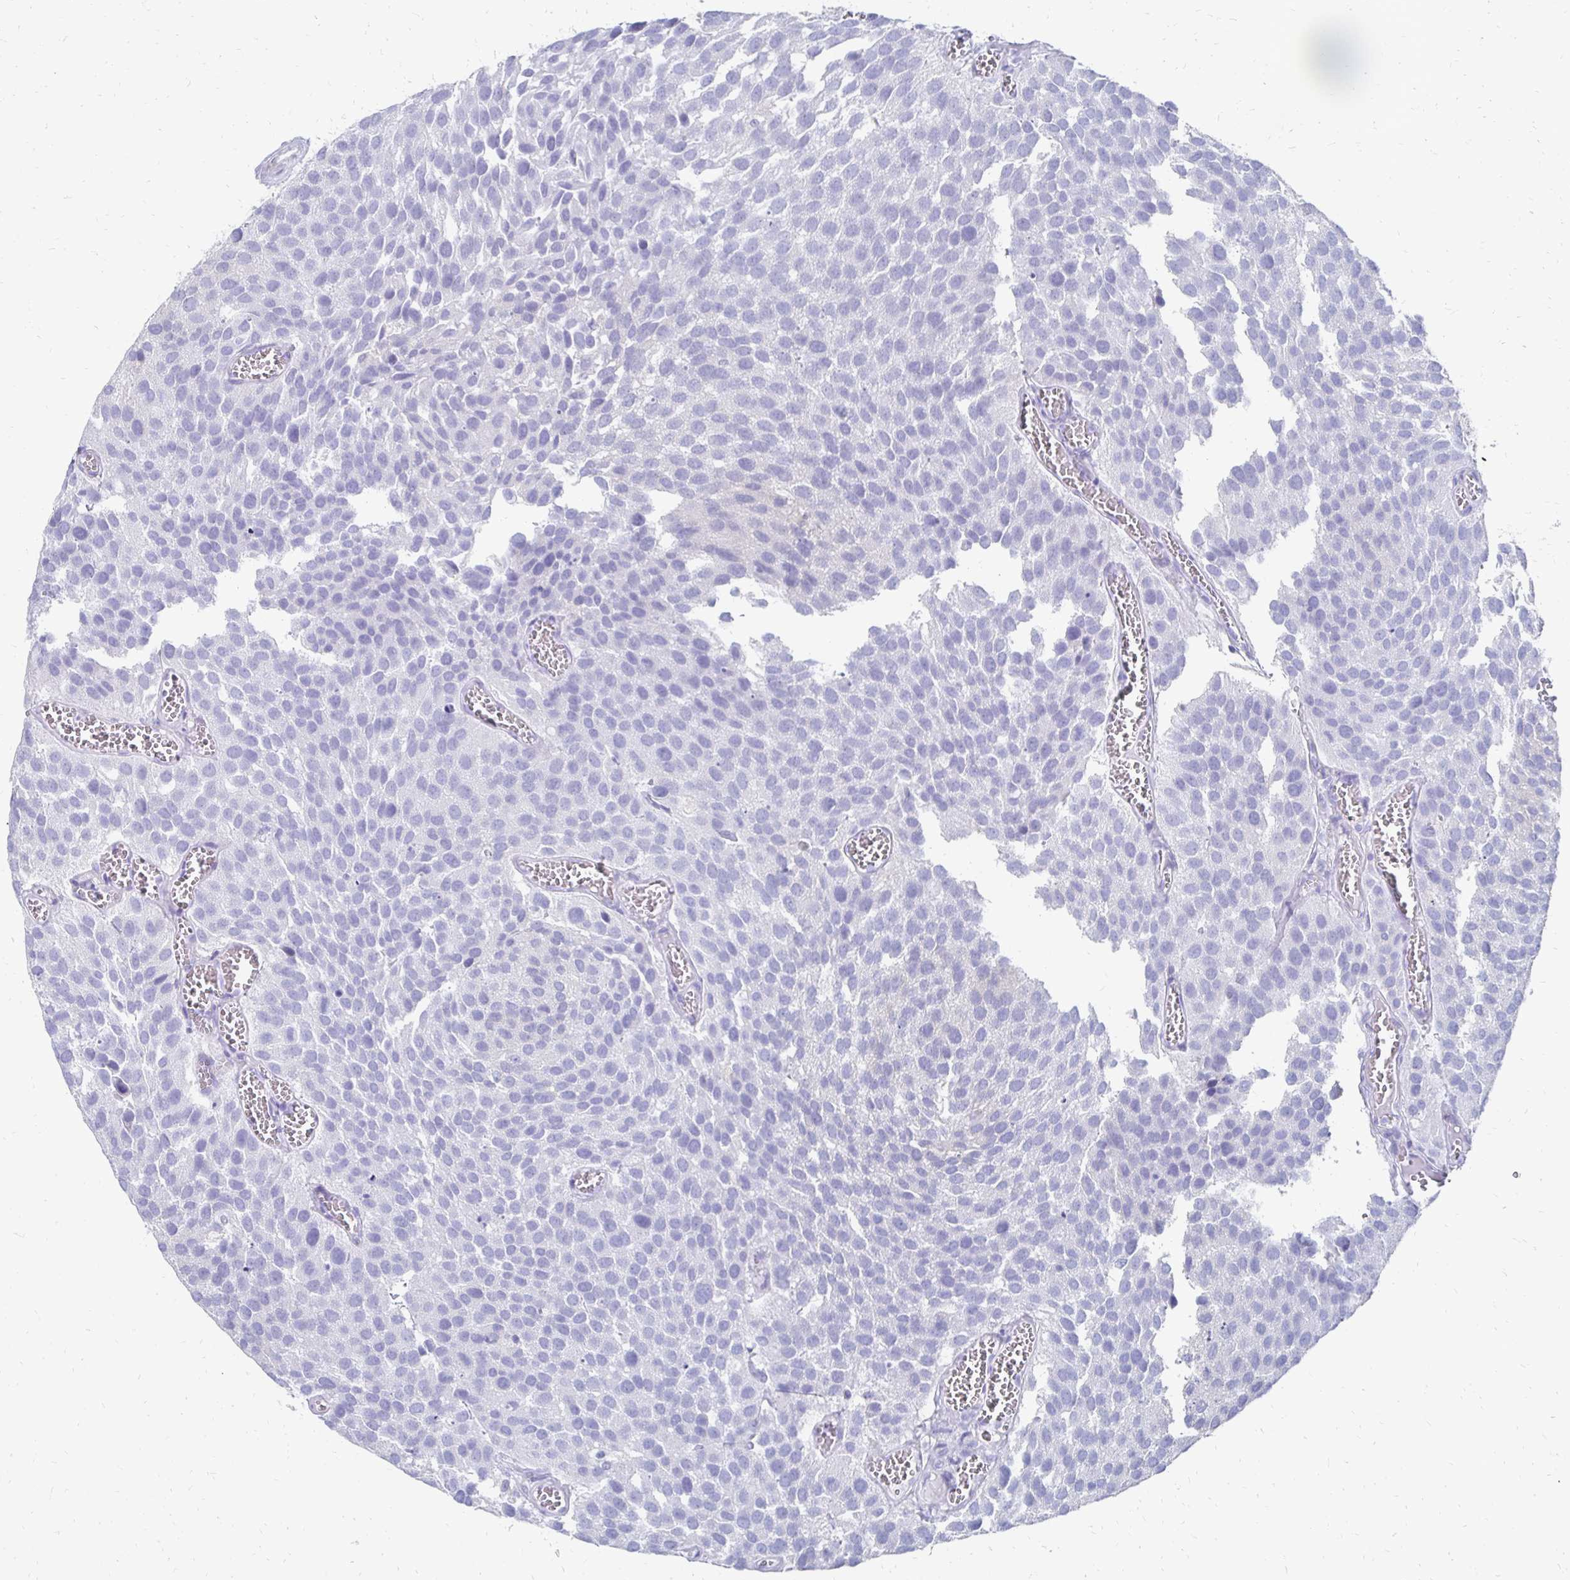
{"staining": {"intensity": "negative", "quantity": "none", "location": "none"}, "tissue": "urothelial cancer", "cell_type": "Tumor cells", "image_type": "cancer", "snomed": [{"axis": "morphology", "description": "Urothelial carcinoma, Low grade"}, {"axis": "topography", "description": "Urinary bladder"}], "caption": "DAB immunohistochemical staining of urothelial cancer displays no significant staining in tumor cells.", "gene": "SYCP3", "patient": {"sex": "female", "age": 69}}